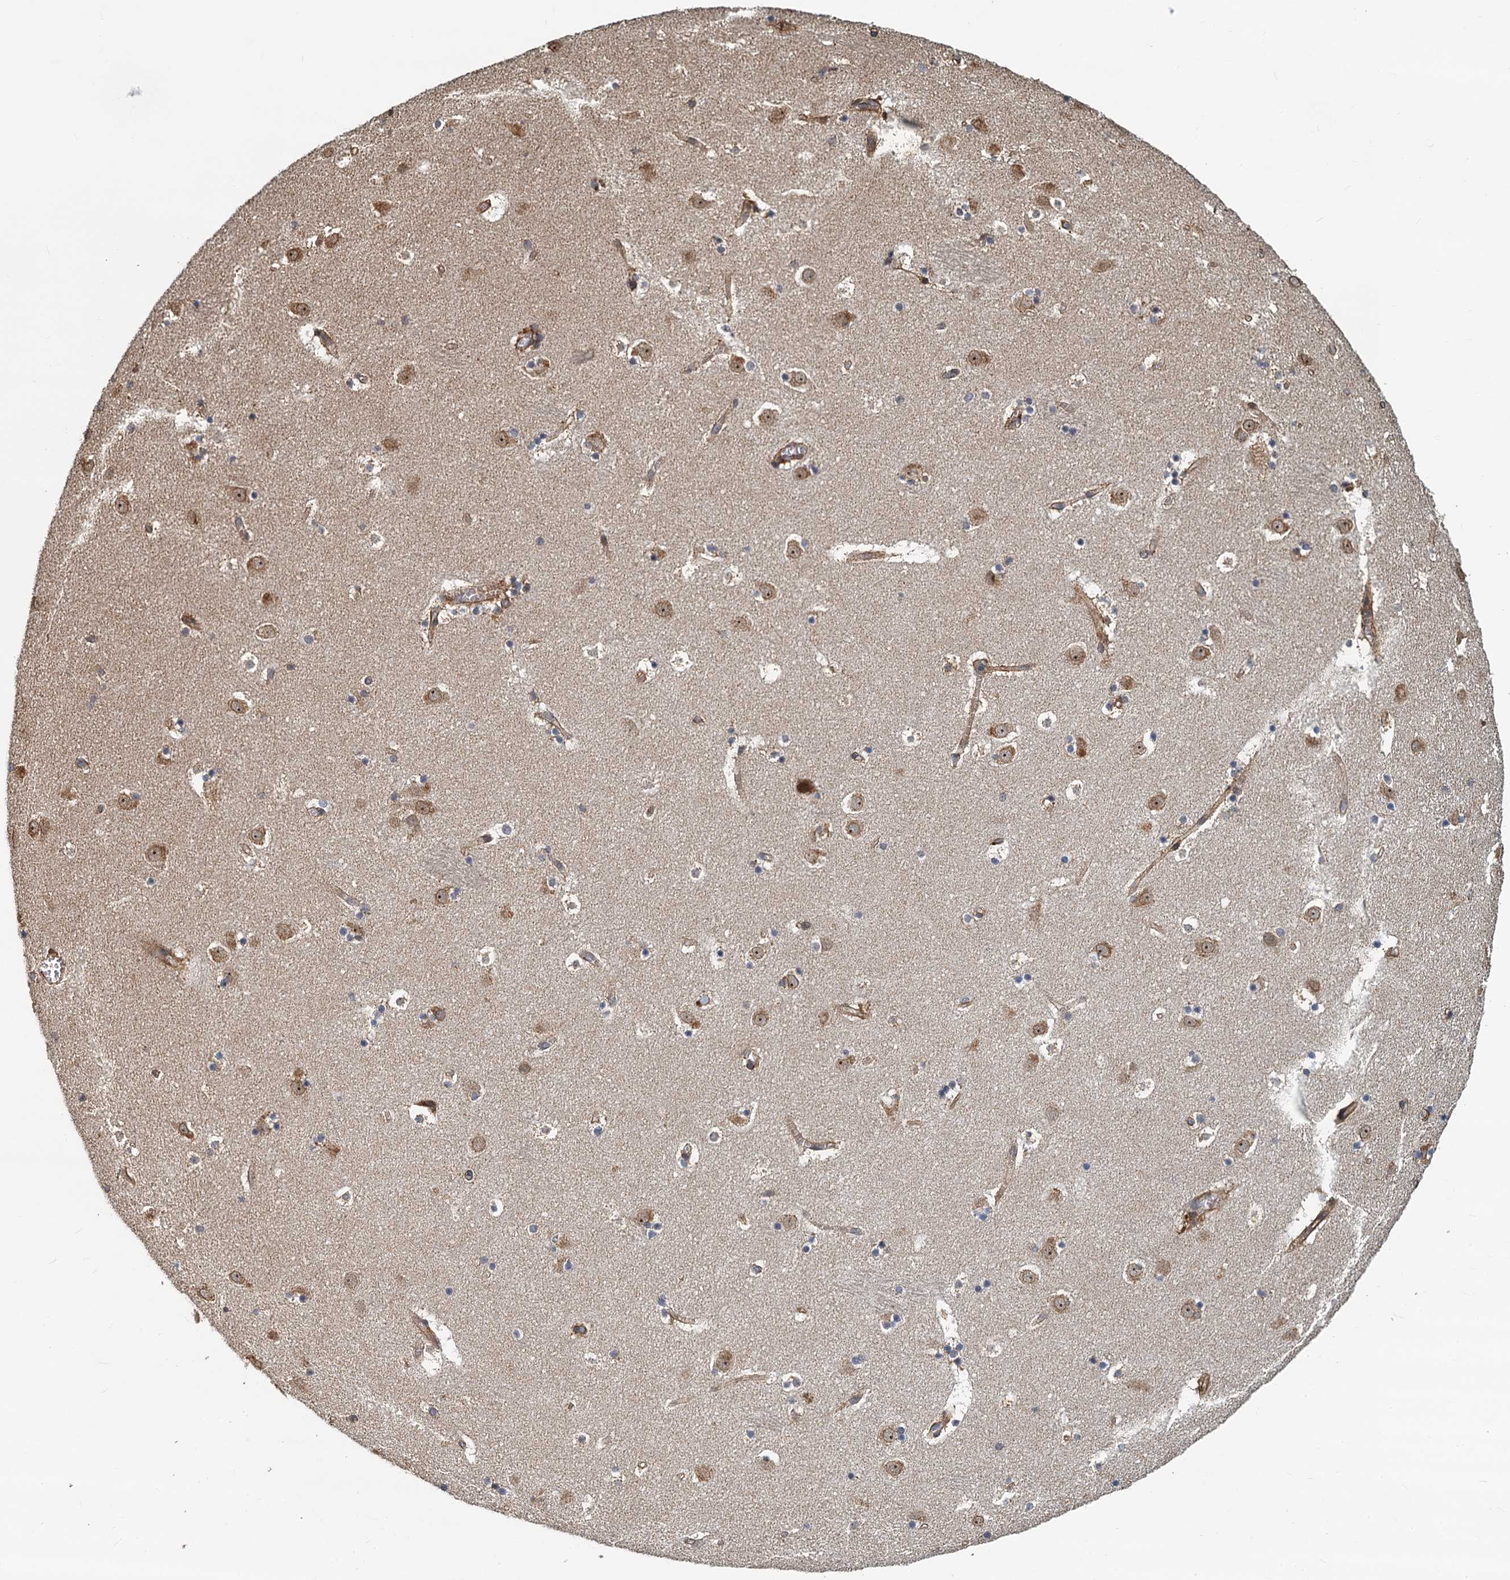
{"staining": {"intensity": "moderate", "quantity": "<25%", "location": "cytoplasmic/membranous"}, "tissue": "caudate", "cell_type": "Glial cells", "image_type": "normal", "snomed": [{"axis": "morphology", "description": "Normal tissue, NOS"}, {"axis": "topography", "description": "Lateral ventricle wall"}], "caption": "Protein staining of benign caudate demonstrates moderate cytoplasmic/membranous positivity in approximately <25% of glial cells. Using DAB (3,3'-diaminobenzidine) (brown) and hematoxylin (blue) stains, captured at high magnification using brightfield microscopy.", "gene": "AGRN", "patient": {"sex": "male", "age": 45}}